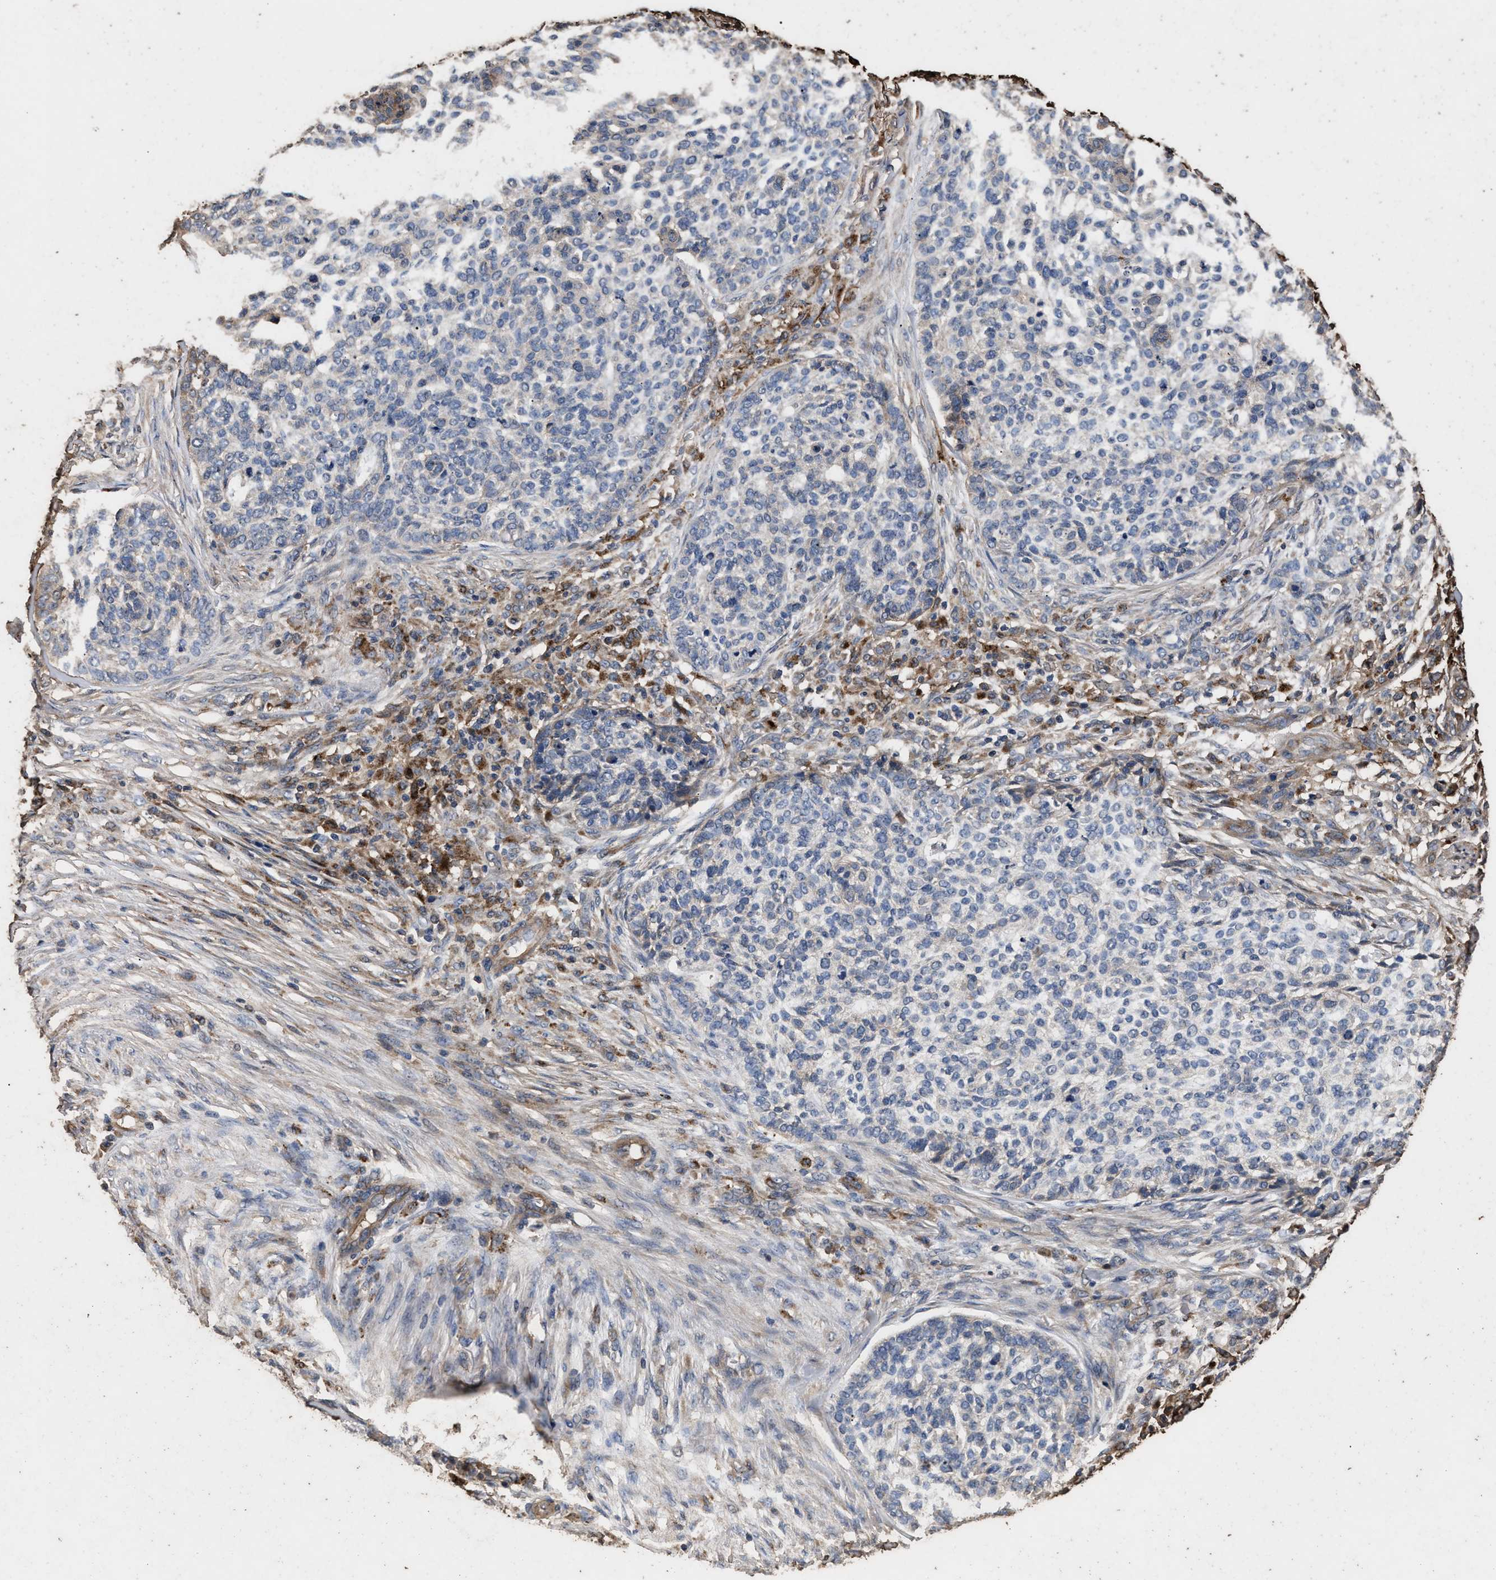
{"staining": {"intensity": "negative", "quantity": "none", "location": "none"}, "tissue": "skin cancer", "cell_type": "Tumor cells", "image_type": "cancer", "snomed": [{"axis": "morphology", "description": "Basal cell carcinoma"}, {"axis": "topography", "description": "Skin"}], "caption": "Tumor cells show no significant protein positivity in skin cancer (basal cell carcinoma).", "gene": "KYAT1", "patient": {"sex": "female", "age": 64}}